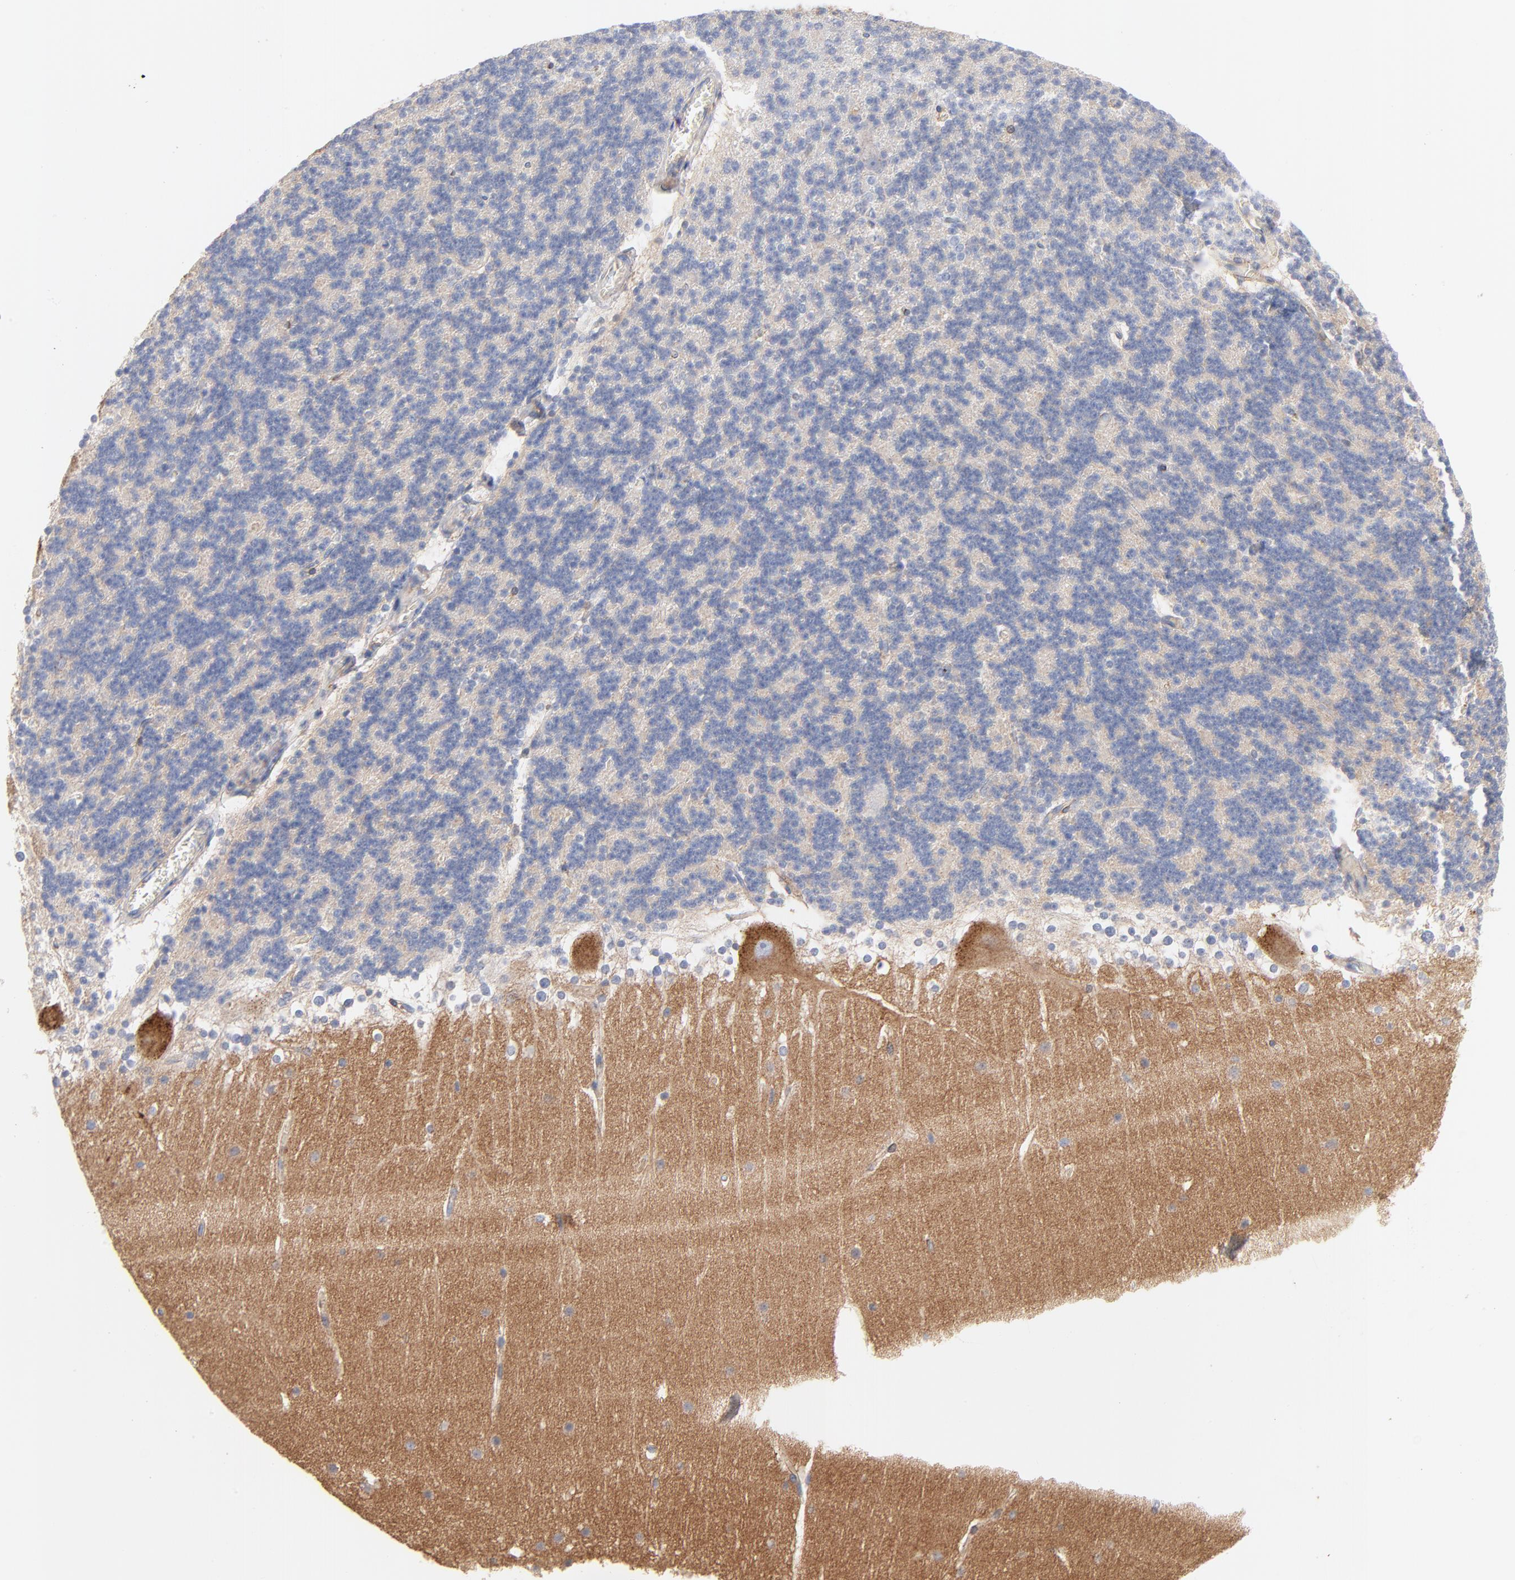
{"staining": {"intensity": "negative", "quantity": "none", "location": "none"}, "tissue": "cerebellum", "cell_type": "Cells in granular layer", "image_type": "normal", "snomed": [{"axis": "morphology", "description": "Normal tissue, NOS"}, {"axis": "topography", "description": "Cerebellum"}], "caption": "The image exhibits no staining of cells in granular layer in unremarkable cerebellum. (Immunohistochemistry, brightfield microscopy, high magnification).", "gene": "SEPTIN11", "patient": {"sex": "female", "age": 19}}